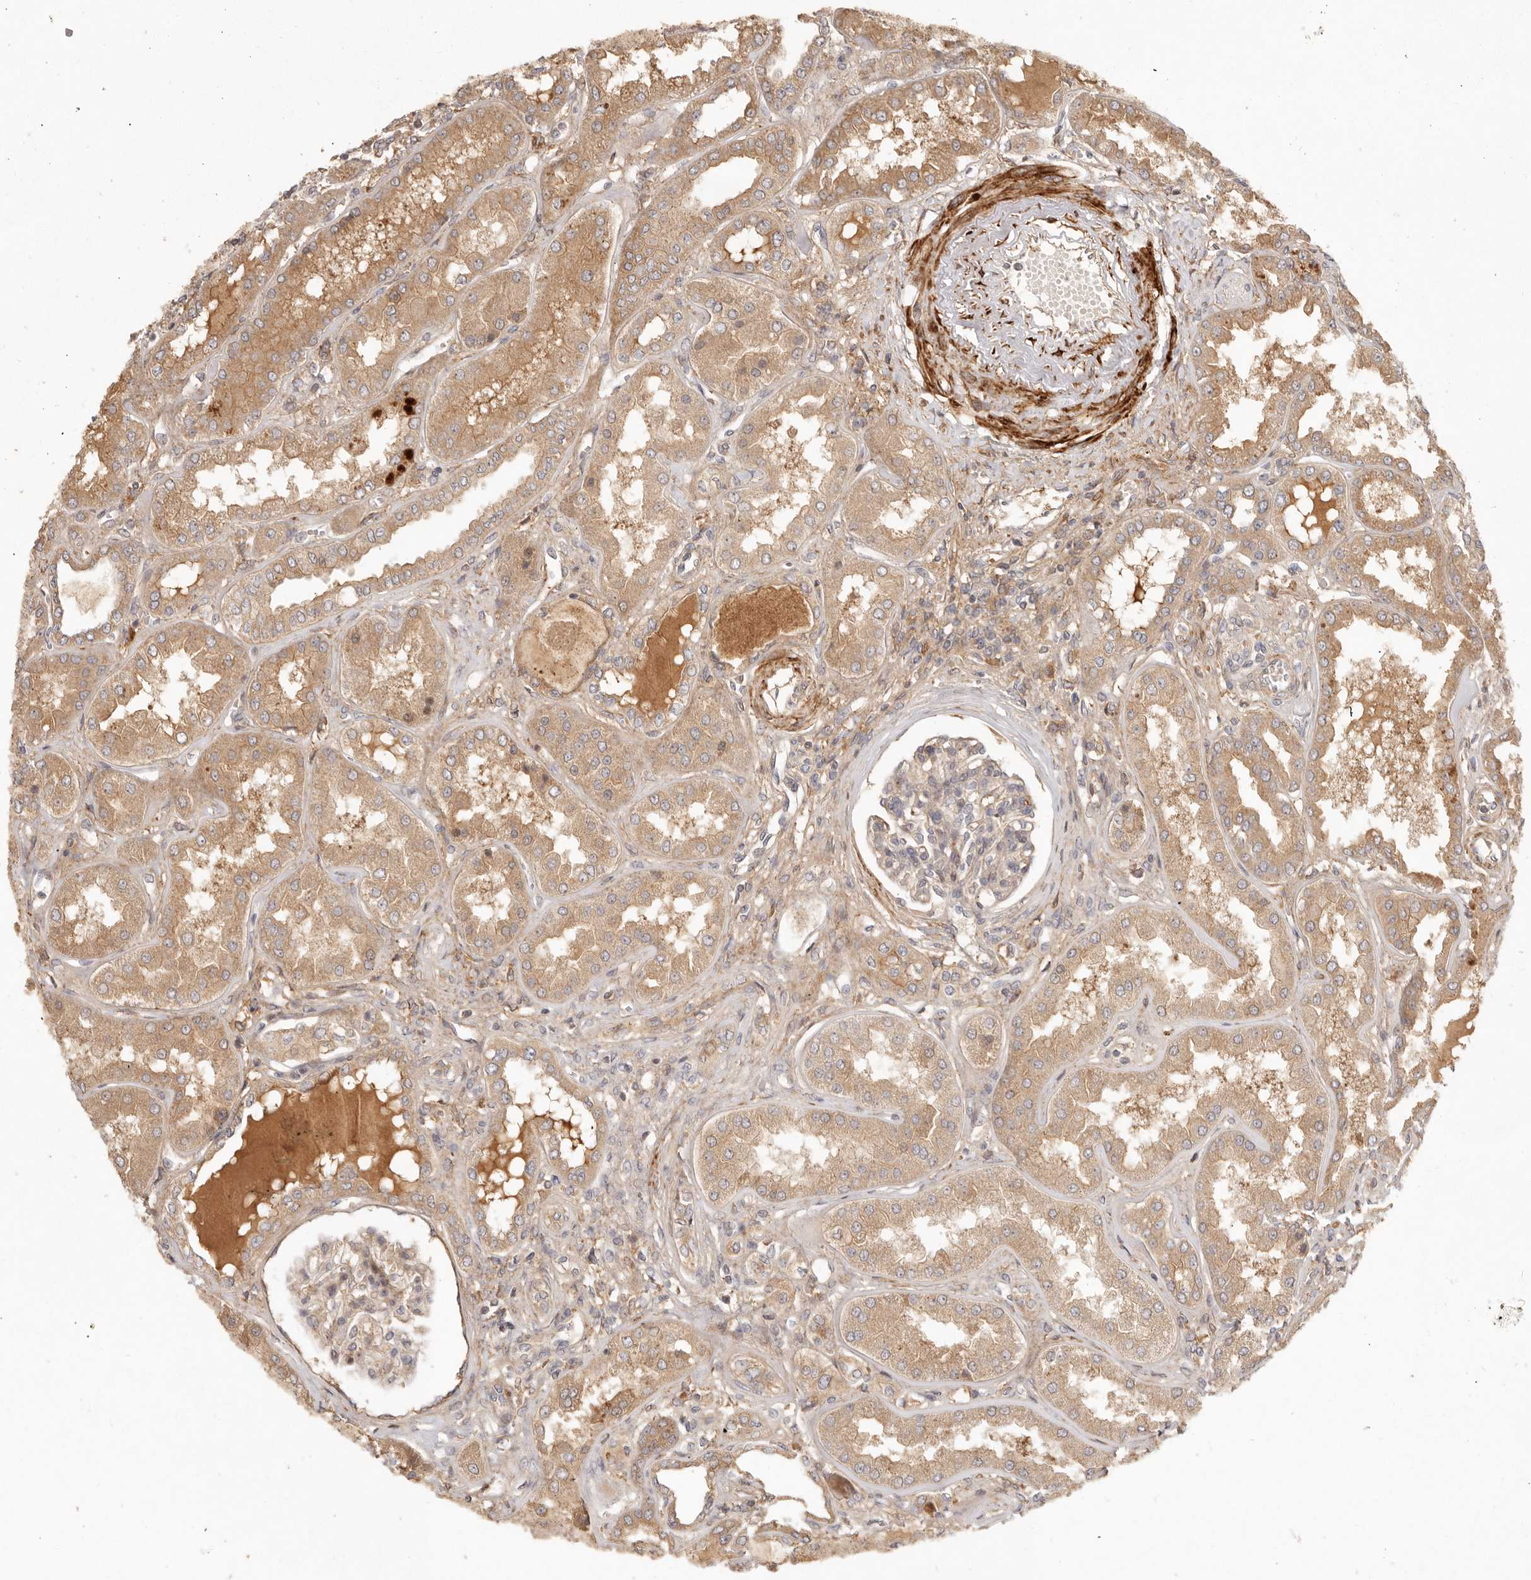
{"staining": {"intensity": "weak", "quantity": "25%-75%", "location": "cytoplasmic/membranous"}, "tissue": "kidney", "cell_type": "Cells in glomeruli", "image_type": "normal", "snomed": [{"axis": "morphology", "description": "Normal tissue, NOS"}, {"axis": "topography", "description": "Kidney"}], "caption": "Immunohistochemical staining of unremarkable human kidney demonstrates low levels of weak cytoplasmic/membranous positivity in about 25%-75% of cells in glomeruli.", "gene": "VIPR1", "patient": {"sex": "female", "age": 56}}